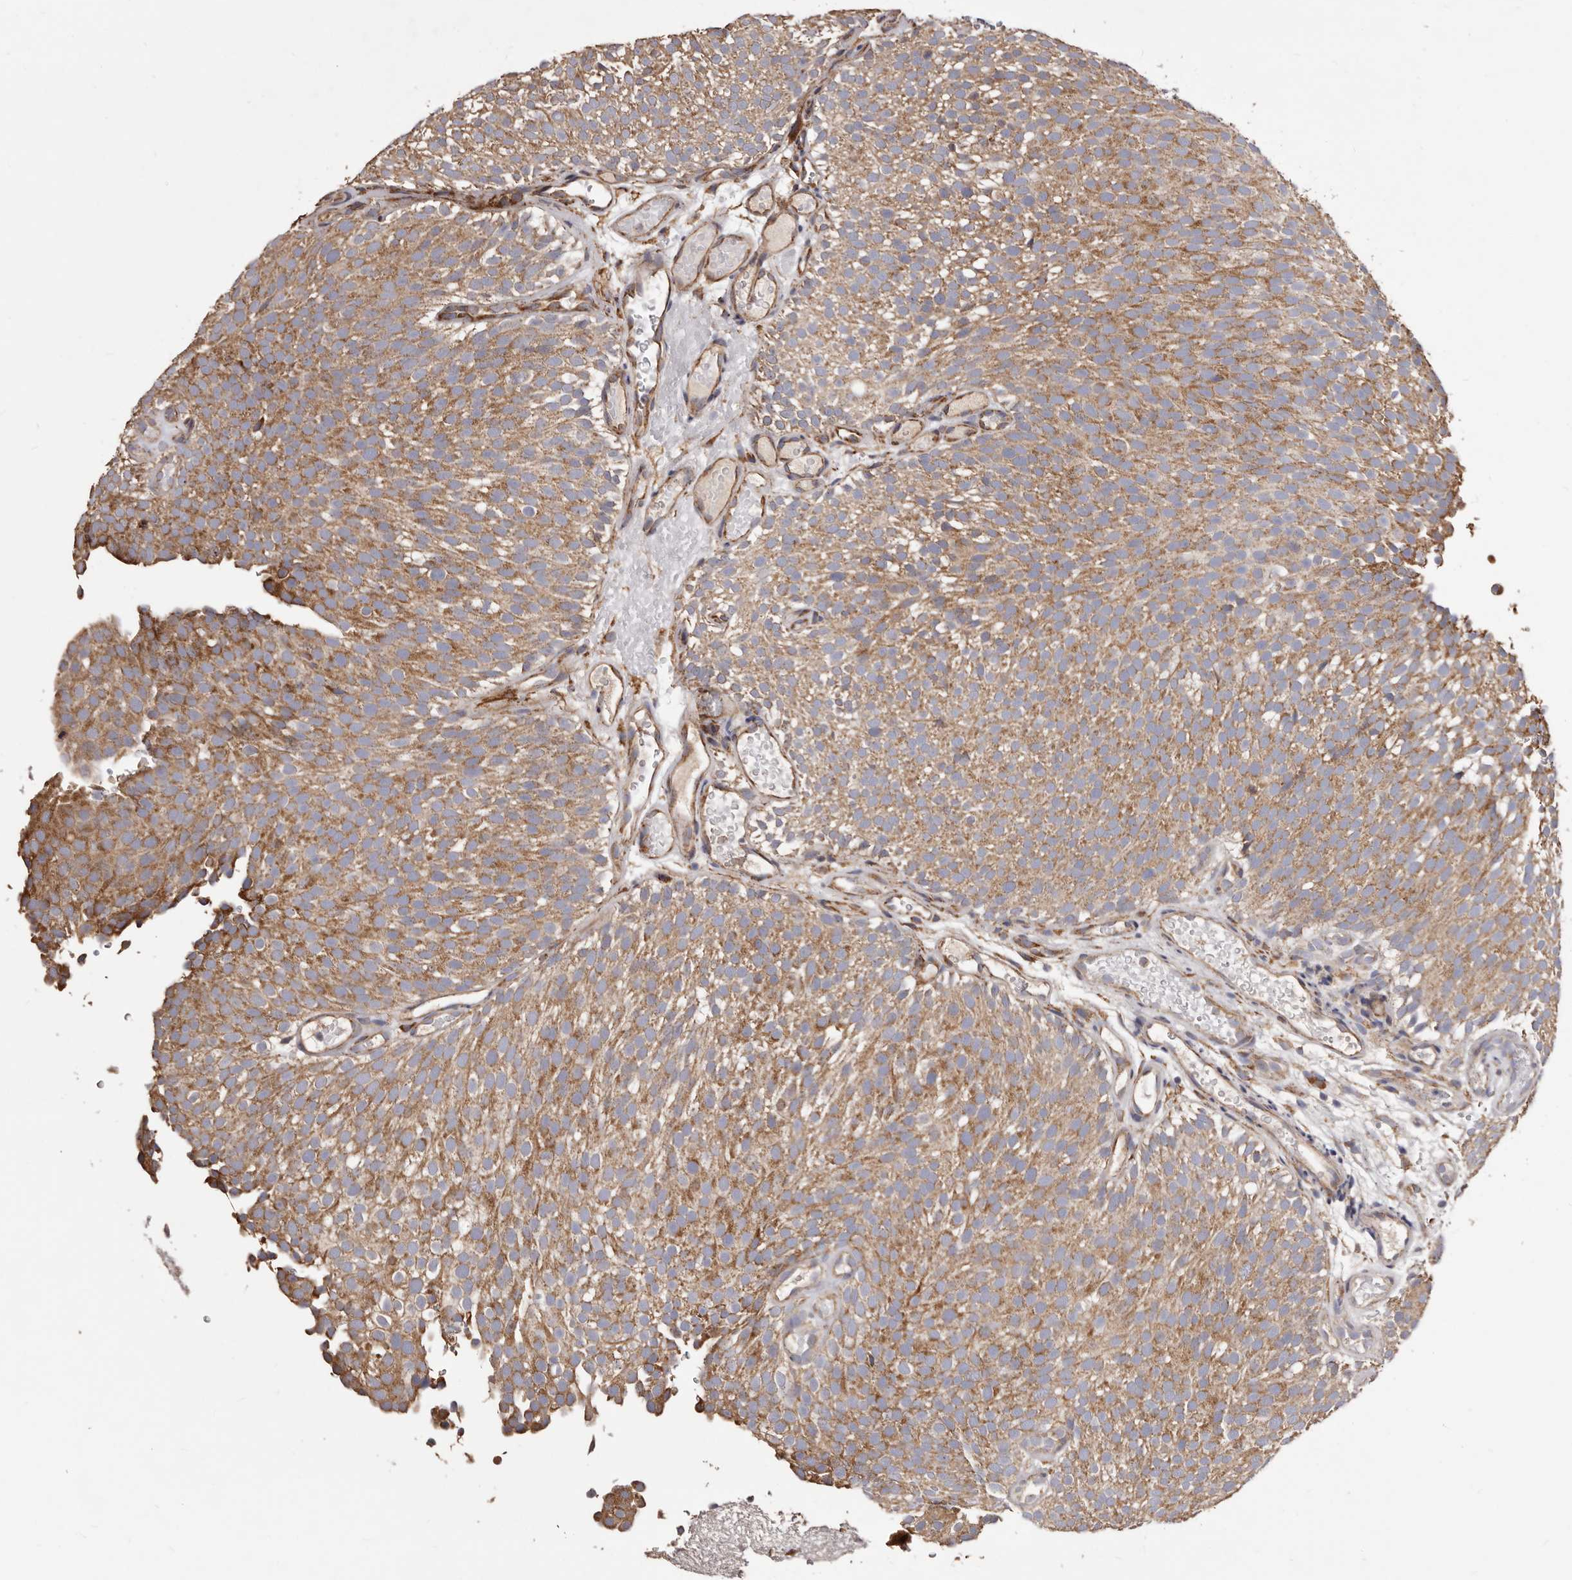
{"staining": {"intensity": "moderate", "quantity": "25%-75%", "location": "cytoplasmic/membranous"}, "tissue": "urothelial cancer", "cell_type": "Tumor cells", "image_type": "cancer", "snomed": [{"axis": "morphology", "description": "Urothelial carcinoma, Low grade"}, {"axis": "topography", "description": "Urinary bladder"}], "caption": "IHC of human urothelial cancer exhibits medium levels of moderate cytoplasmic/membranous positivity in about 25%-75% of tumor cells. The protein is shown in brown color, while the nuclei are stained blue.", "gene": "STEAP2", "patient": {"sex": "male", "age": 78}}